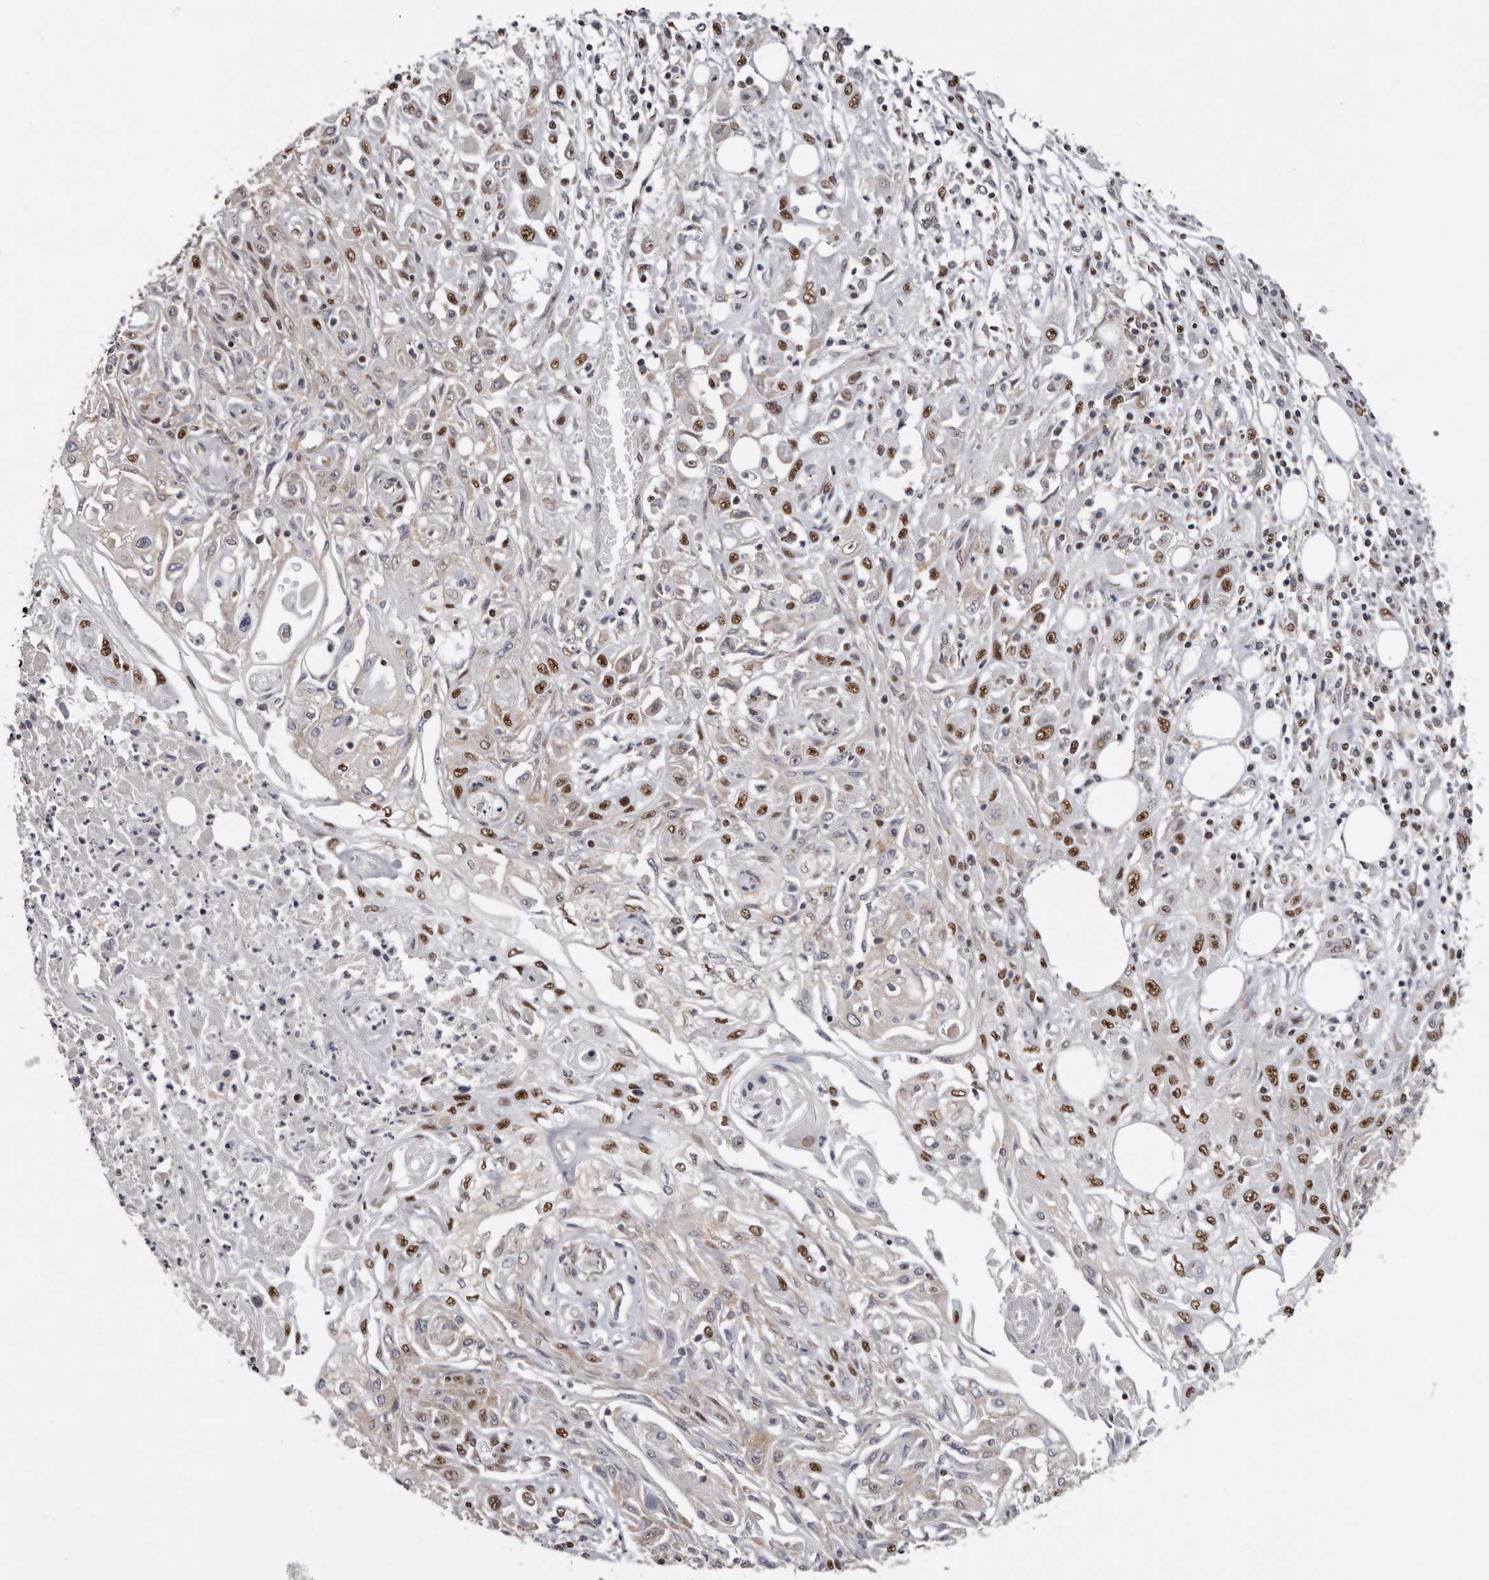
{"staining": {"intensity": "moderate", "quantity": ">75%", "location": "nuclear"}, "tissue": "skin cancer", "cell_type": "Tumor cells", "image_type": "cancer", "snomed": [{"axis": "morphology", "description": "Squamous cell carcinoma, NOS"}, {"axis": "morphology", "description": "Squamous cell carcinoma, metastatic, NOS"}, {"axis": "topography", "description": "Skin"}, {"axis": "topography", "description": "Lymph node"}], "caption": "Moderate nuclear protein expression is appreciated in about >75% of tumor cells in skin cancer (squamous cell carcinoma).", "gene": "SCAF4", "patient": {"sex": "male", "age": 75}}